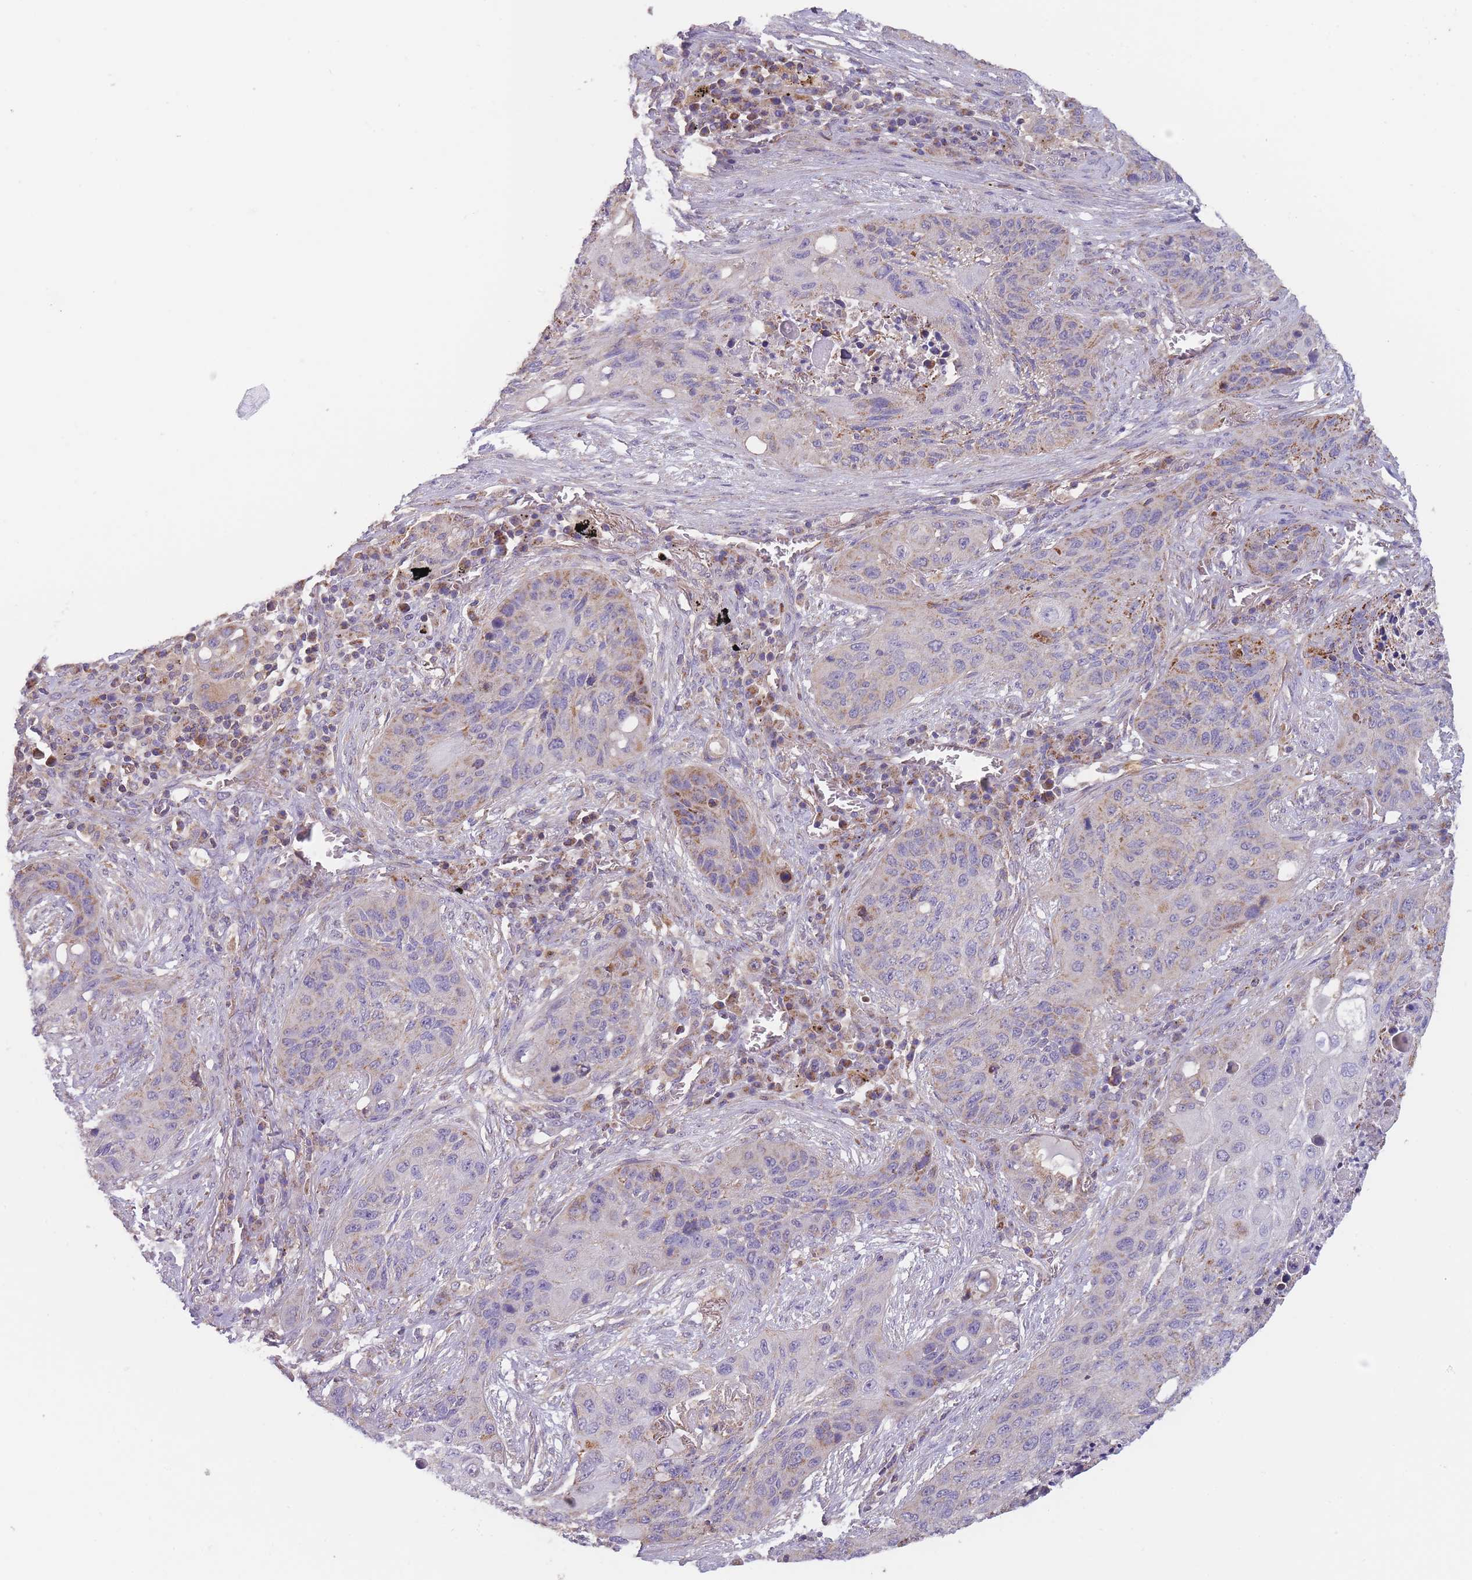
{"staining": {"intensity": "moderate", "quantity": "25%-75%", "location": "cytoplasmic/membranous"}, "tissue": "lung cancer", "cell_type": "Tumor cells", "image_type": "cancer", "snomed": [{"axis": "morphology", "description": "Squamous cell carcinoma, NOS"}, {"axis": "topography", "description": "Lung"}], "caption": "Moderate cytoplasmic/membranous expression for a protein is present in about 25%-75% of tumor cells of squamous cell carcinoma (lung) using immunohistochemistry (IHC).", "gene": "SLC25A42", "patient": {"sex": "female", "age": 63}}